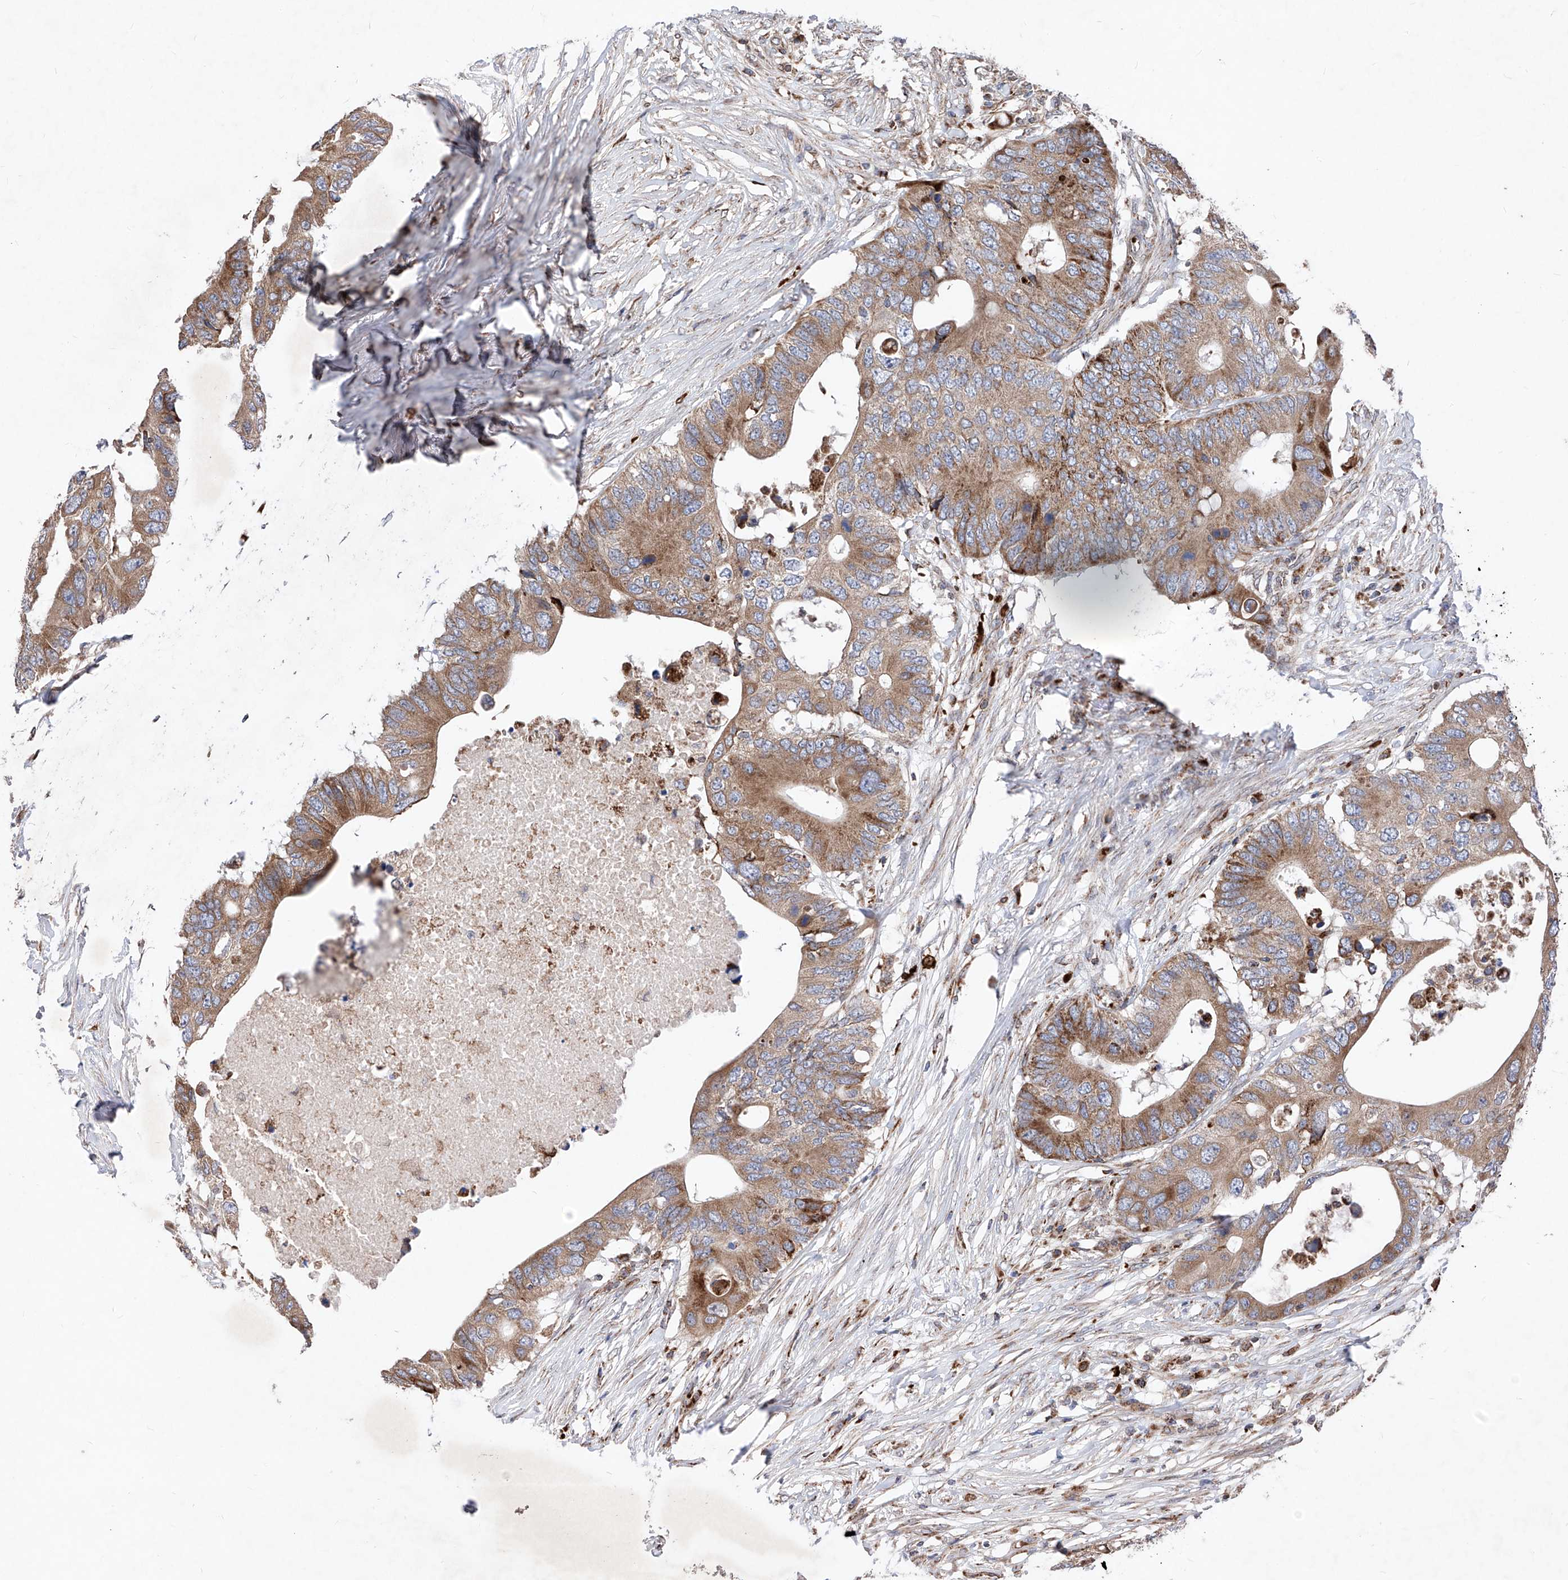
{"staining": {"intensity": "moderate", "quantity": ">75%", "location": "cytoplasmic/membranous"}, "tissue": "colorectal cancer", "cell_type": "Tumor cells", "image_type": "cancer", "snomed": [{"axis": "morphology", "description": "Adenocarcinoma, NOS"}, {"axis": "topography", "description": "Colon"}], "caption": "This histopathology image demonstrates colorectal cancer (adenocarcinoma) stained with immunohistochemistry to label a protein in brown. The cytoplasmic/membranous of tumor cells show moderate positivity for the protein. Nuclei are counter-stained blue.", "gene": "SEMA6A", "patient": {"sex": "male", "age": 71}}